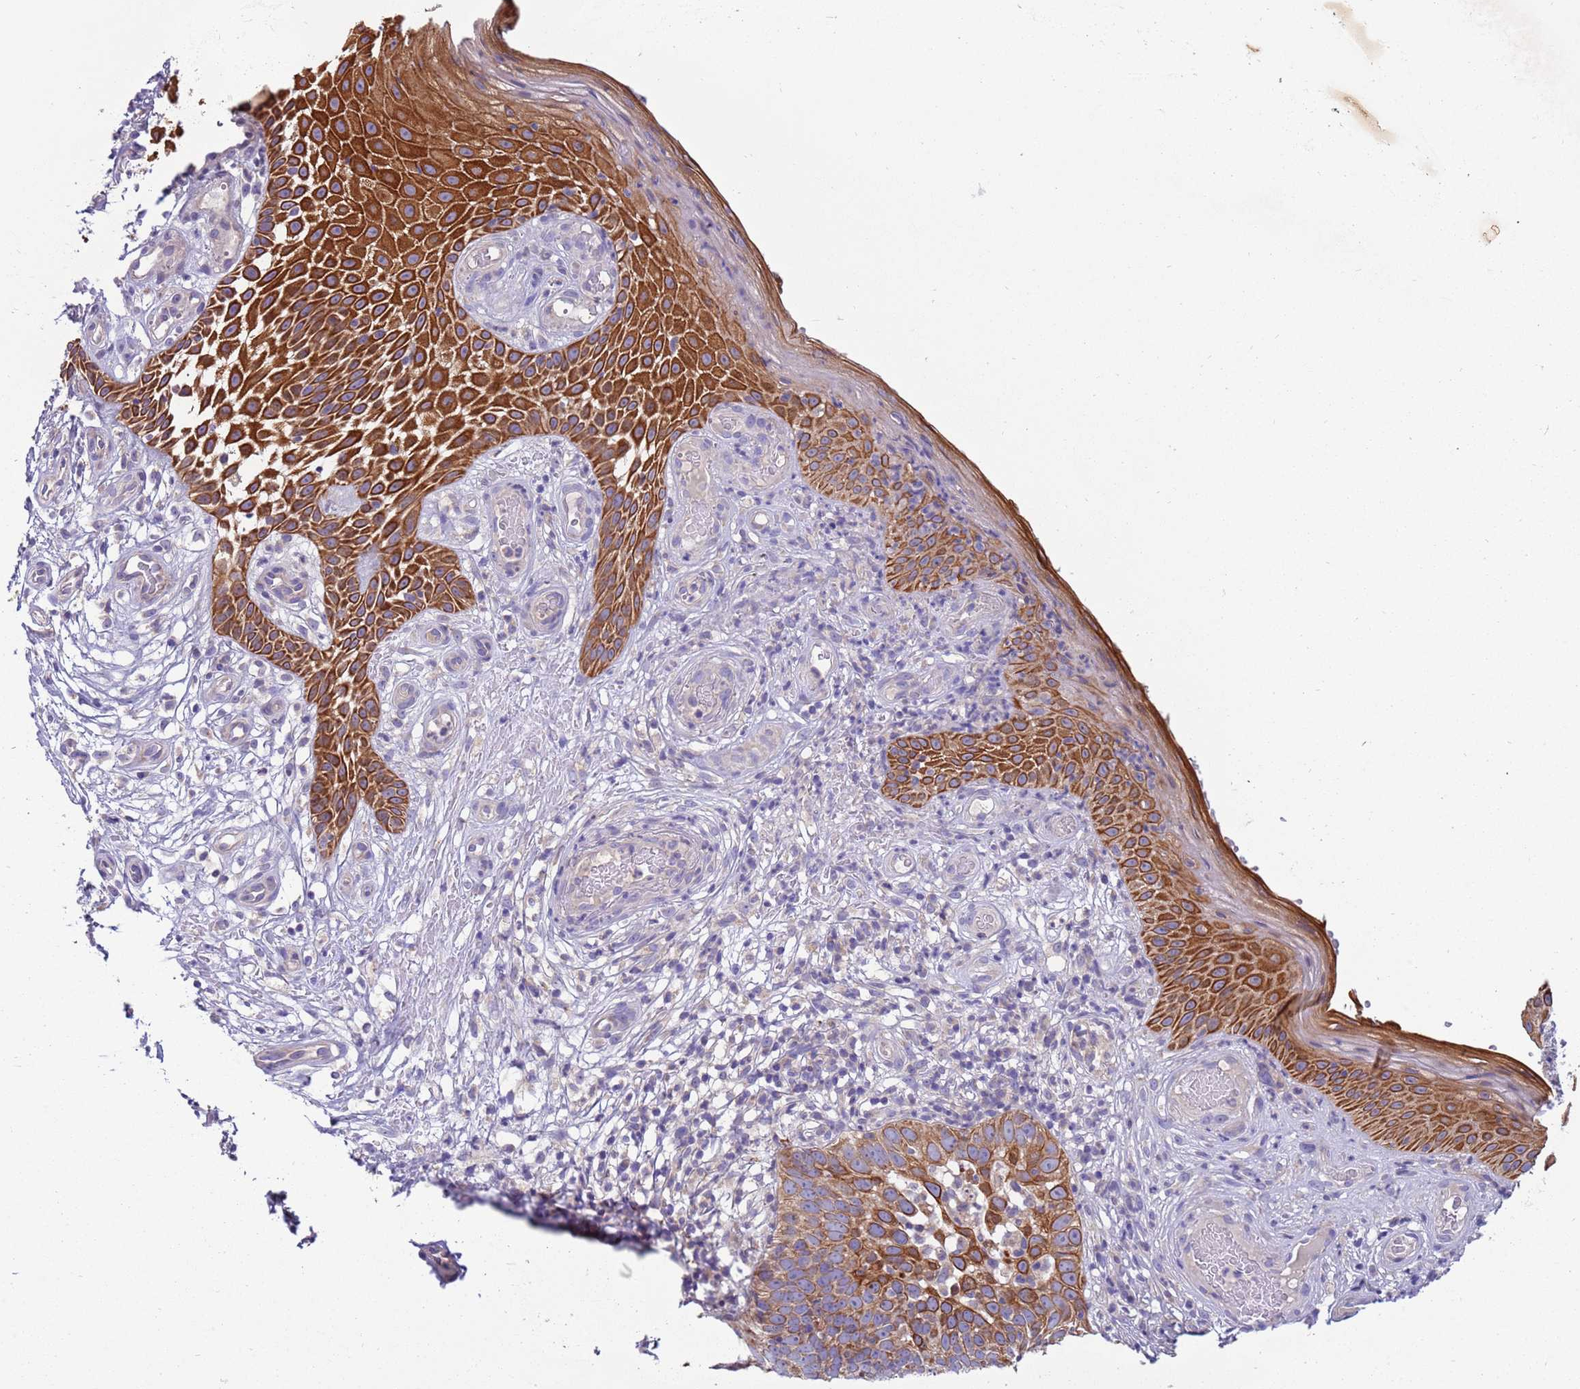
{"staining": {"intensity": "strong", "quantity": ">75%", "location": "cytoplasmic/membranous"}, "tissue": "skin cancer", "cell_type": "Tumor cells", "image_type": "cancer", "snomed": [{"axis": "morphology", "description": "Basal cell carcinoma"}, {"axis": "topography", "description": "Skin"}], "caption": "Human skin cancer (basal cell carcinoma) stained for a protein (brown) displays strong cytoplasmic/membranous positive expression in approximately >75% of tumor cells.", "gene": "UQCRQ", "patient": {"sex": "male", "age": 89}}